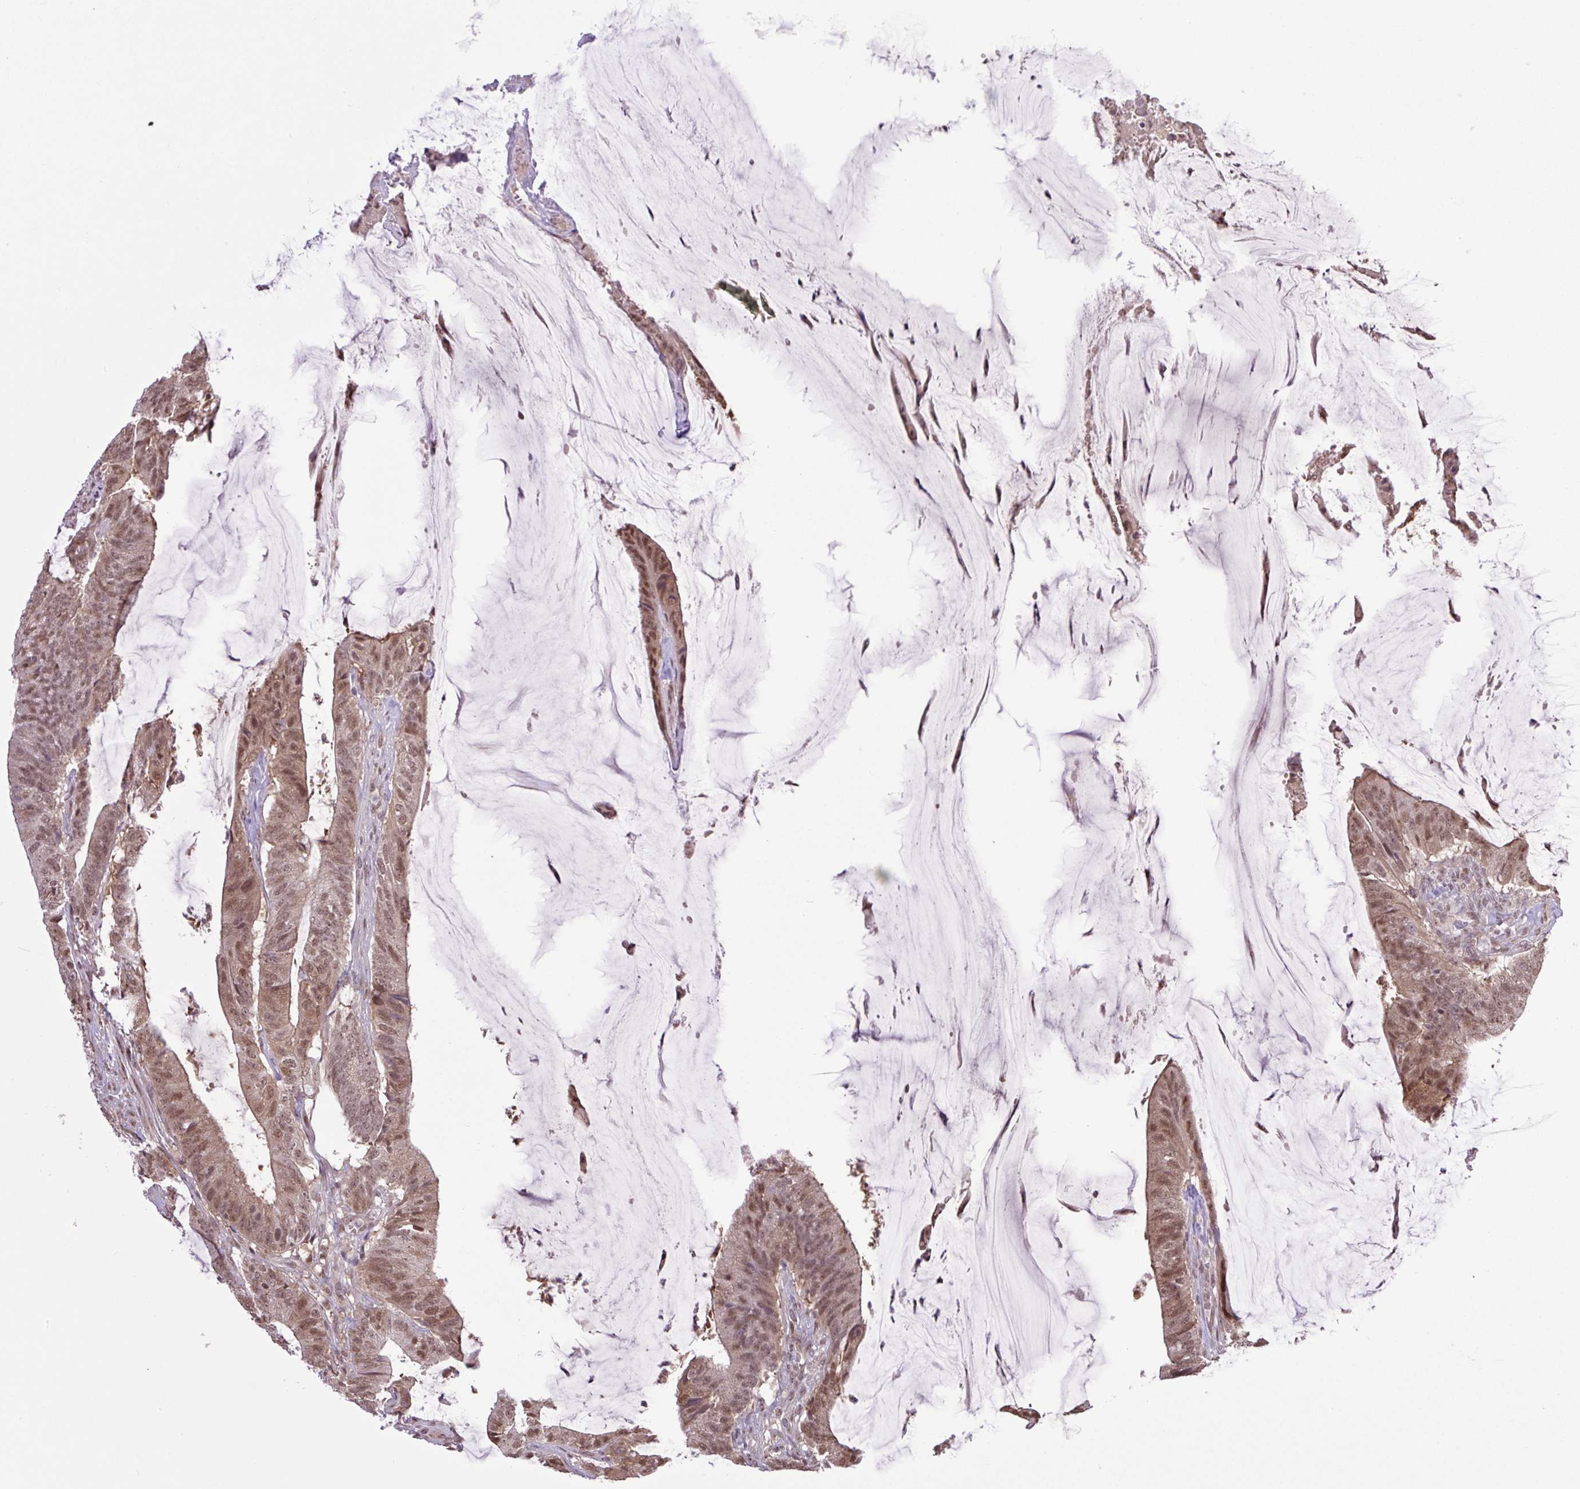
{"staining": {"intensity": "moderate", "quantity": ">75%", "location": "cytoplasmic/membranous,nuclear"}, "tissue": "colorectal cancer", "cell_type": "Tumor cells", "image_type": "cancer", "snomed": [{"axis": "morphology", "description": "Adenocarcinoma, NOS"}, {"axis": "topography", "description": "Colon"}], "caption": "A micrograph of adenocarcinoma (colorectal) stained for a protein reveals moderate cytoplasmic/membranous and nuclear brown staining in tumor cells. (Brightfield microscopy of DAB IHC at high magnification).", "gene": "SGTA", "patient": {"sex": "female", "age": 43}}